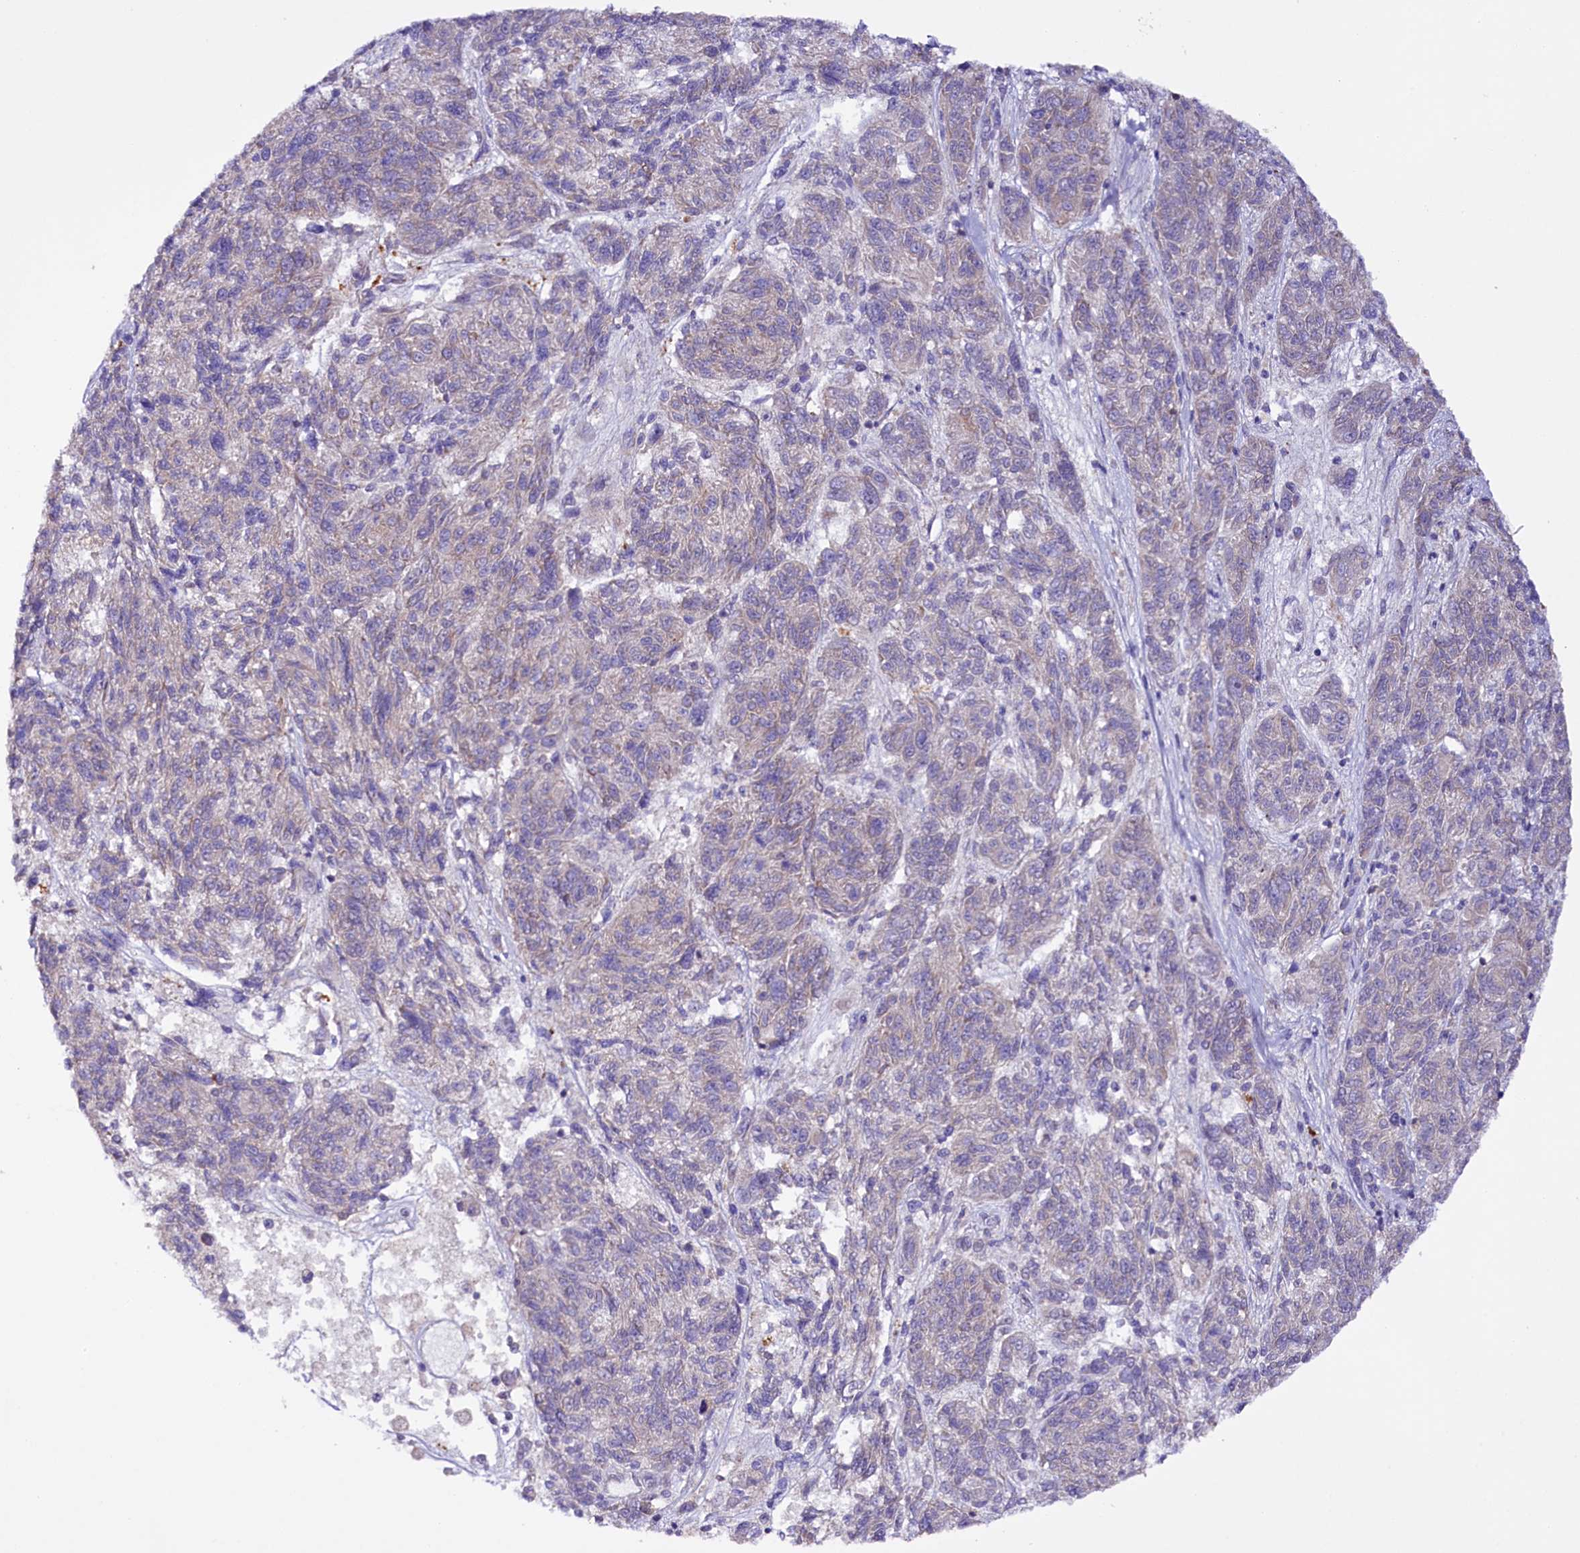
{"staining": {"intensity": "weak", "quantity": "<25%", "location": "cytoplasmic/membranous"}, "tissue": "melanoma", "cell_type": "Tumor cells", "image_type": "cancer", "snomed": [{"axis": "morphology", "description": "Malignant melanoma, NOS"}, {"axis": "topography", "description": "Skin"}], "caption": "An image of melanoma stained for a protein shows no brown staining in tumor cells.", "gene": "ZNF45", "patient": {"sex": "male", "age": 53}}